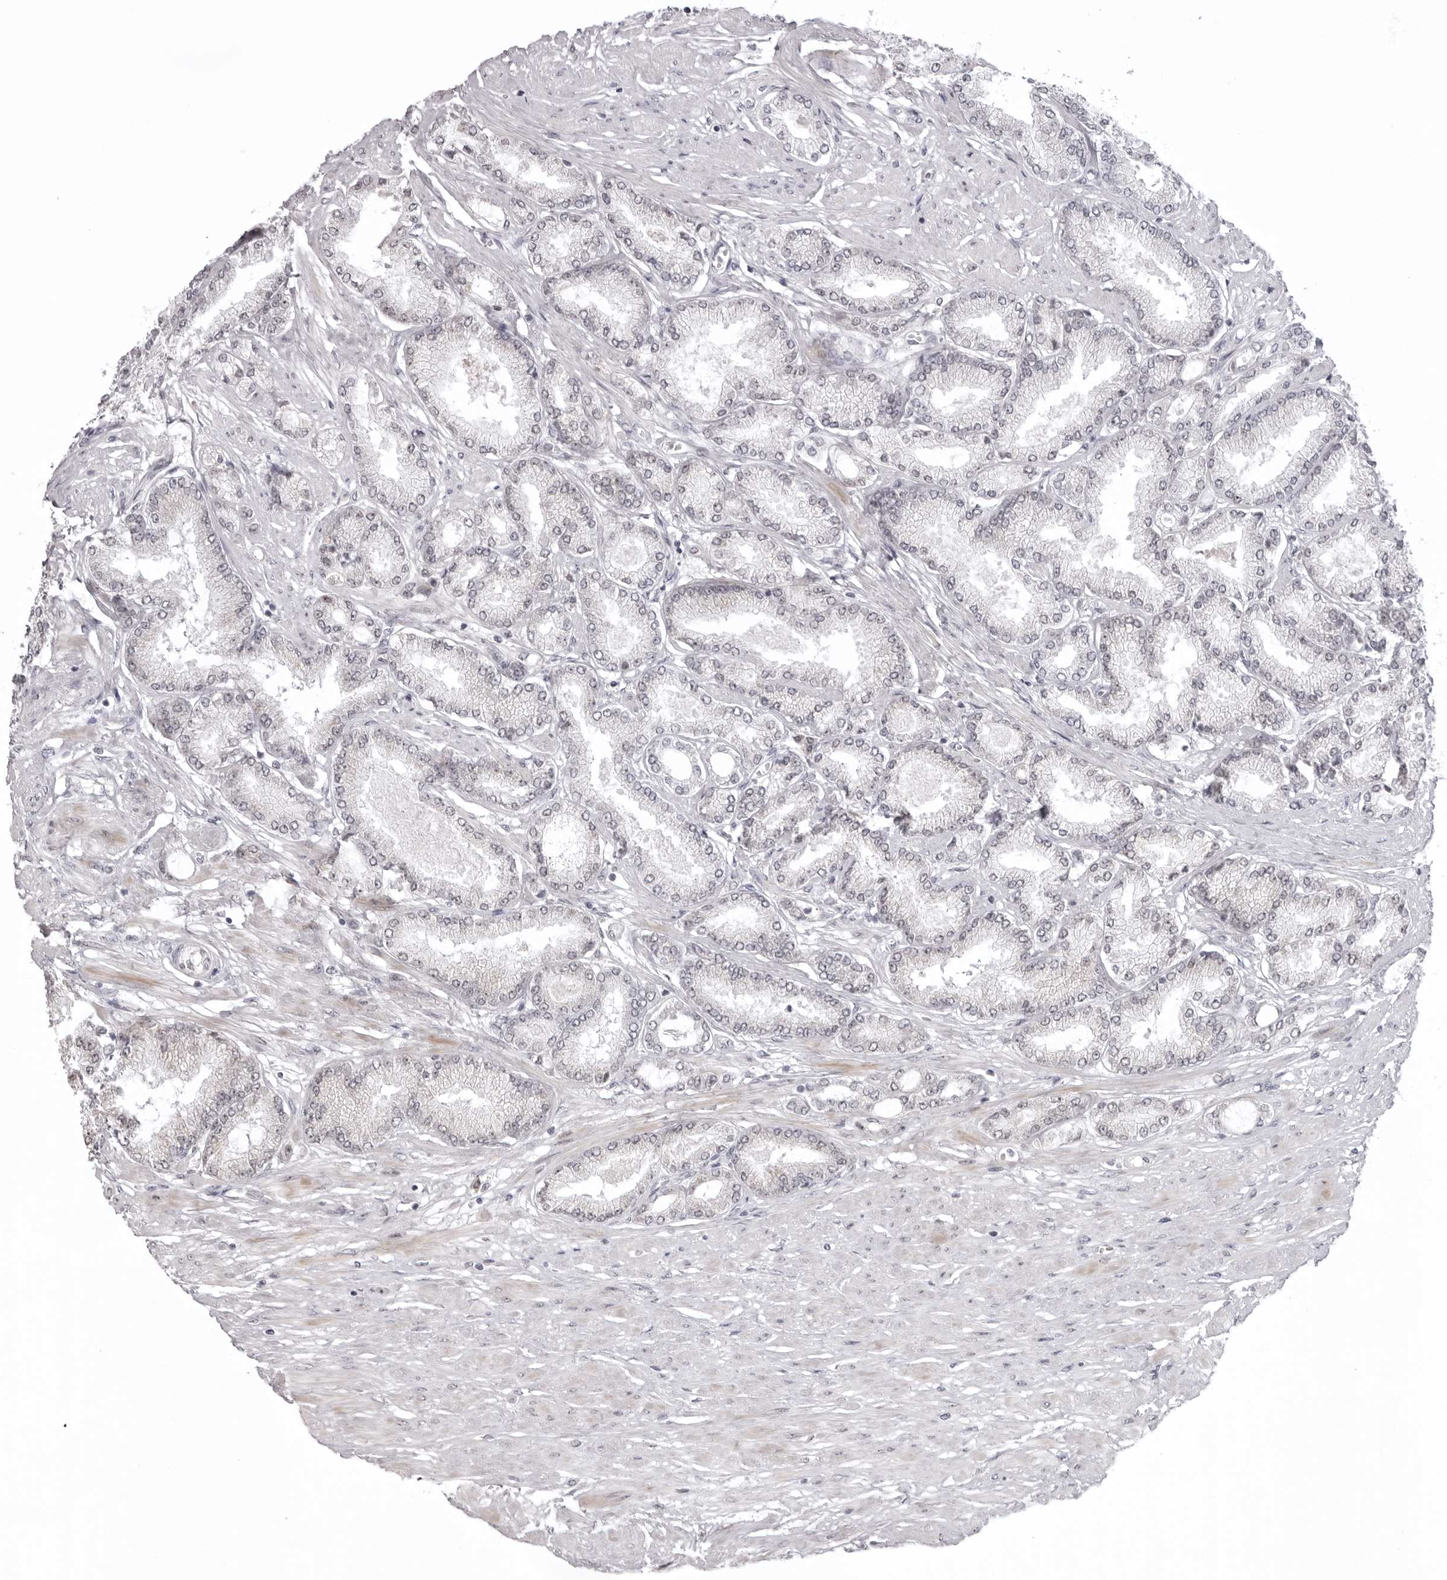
{"staining": {"intensity": "moderate", "quantity": "25%-75%", "location": "nuclear"}, "tissue": "prostate cancer", "cell_type": "Tumor cells", "image_type": "cancer", "snomed": [{"axis": "morphology", "description": "Adenocarcinoma, Low grade"}, {"axis": "topography", "description": "Prostate"}], "caption": "Protein staining shows moderate nuclear positivity in about 25%-75% of tumor cells in prostate cancer.", "gene": "HELZ", "patient": {"sex": "male", "age": 63}}